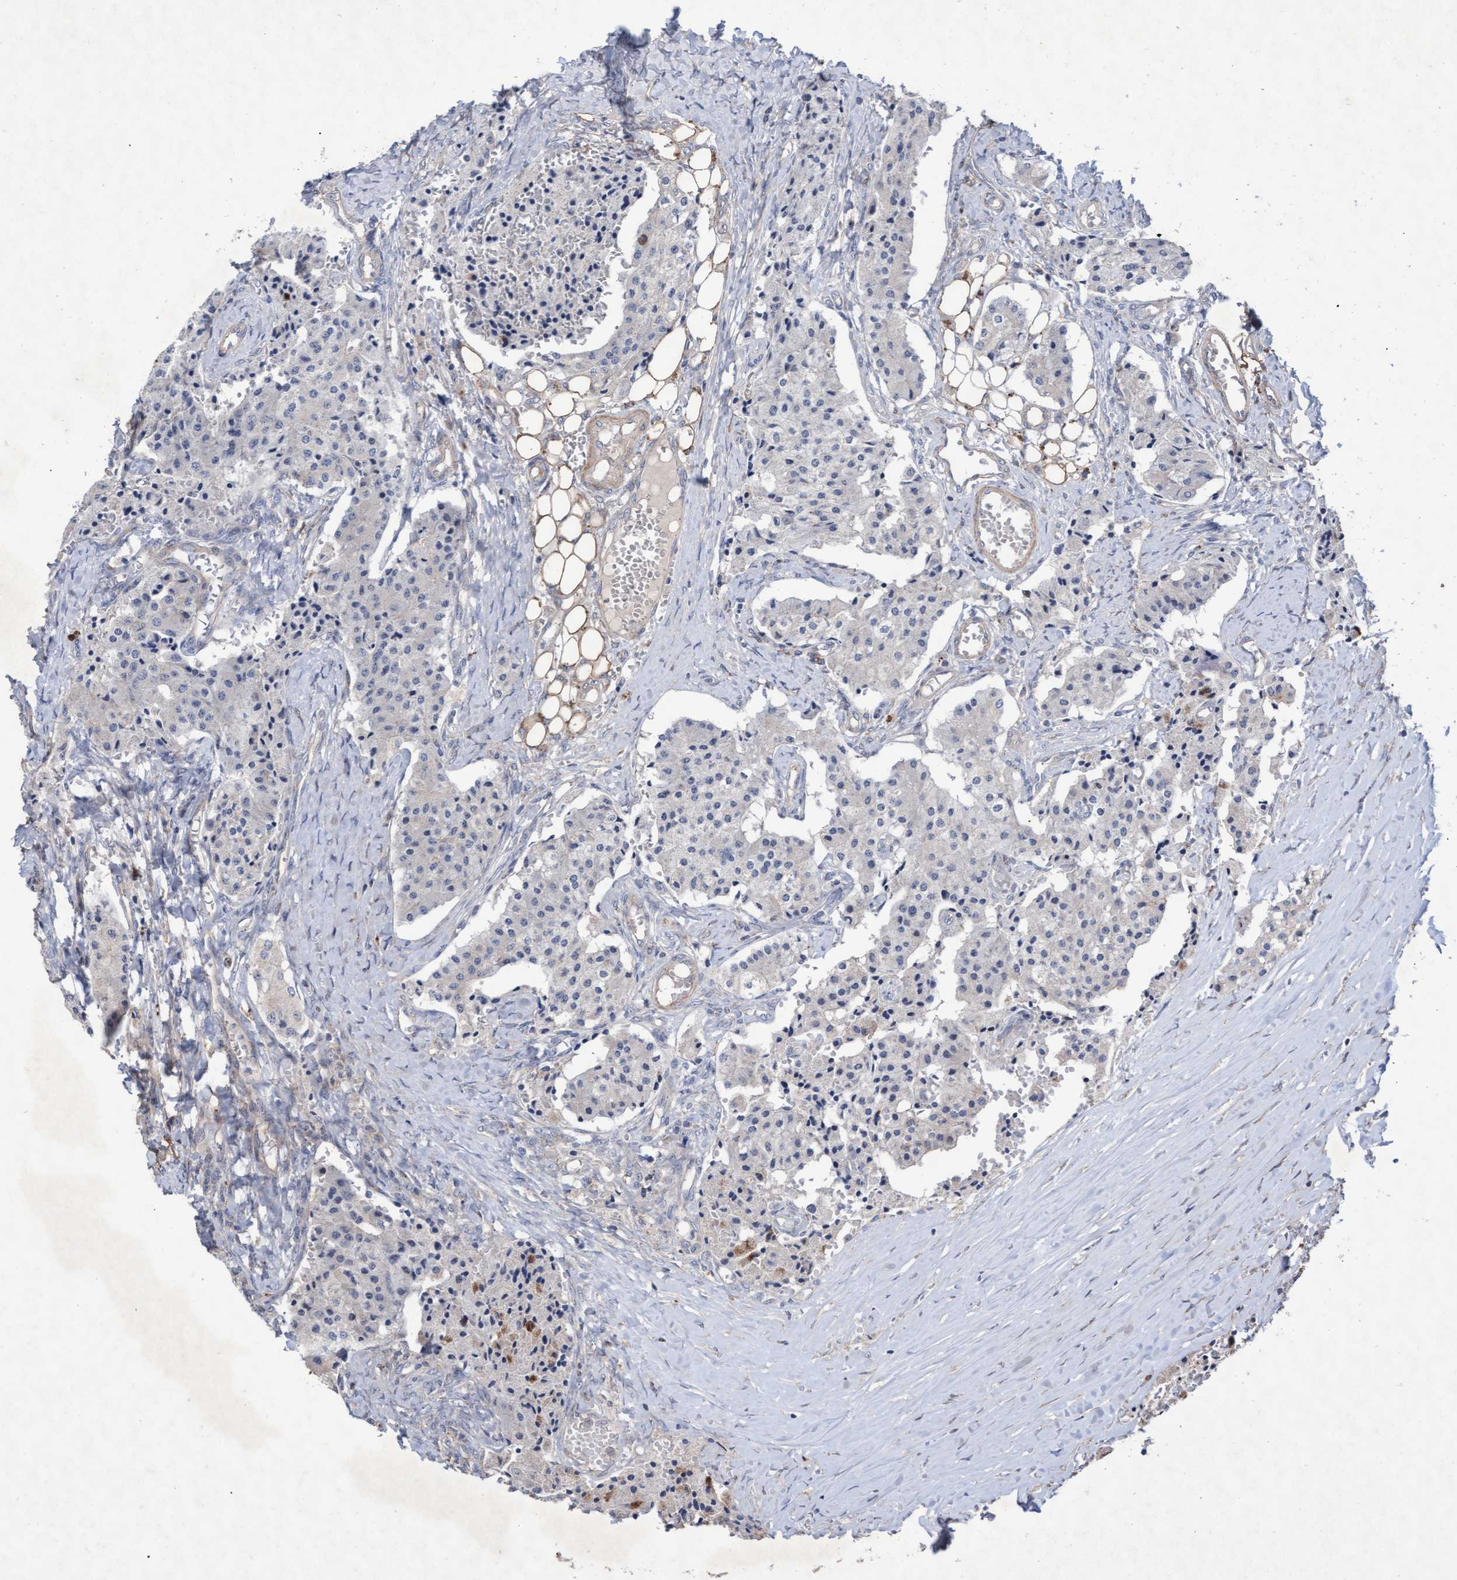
{"staining": {"intensity": "negative", "quantity": "none", "location": "none"}, "tissue": "carcinoid", "cell_type": "Tumor cells", "image_type": "cancer", "snomed": [{"axis": "morphology", "description": "Carcinoid, malignant, NOS"}, {"axis": "topography", "description": "Colon"}], "caption": "Tumor cells are negative for protein expression in human malignant carcinoid.", "gene": "ABCF2", "patient": {"sex": "female", "age": 52}}